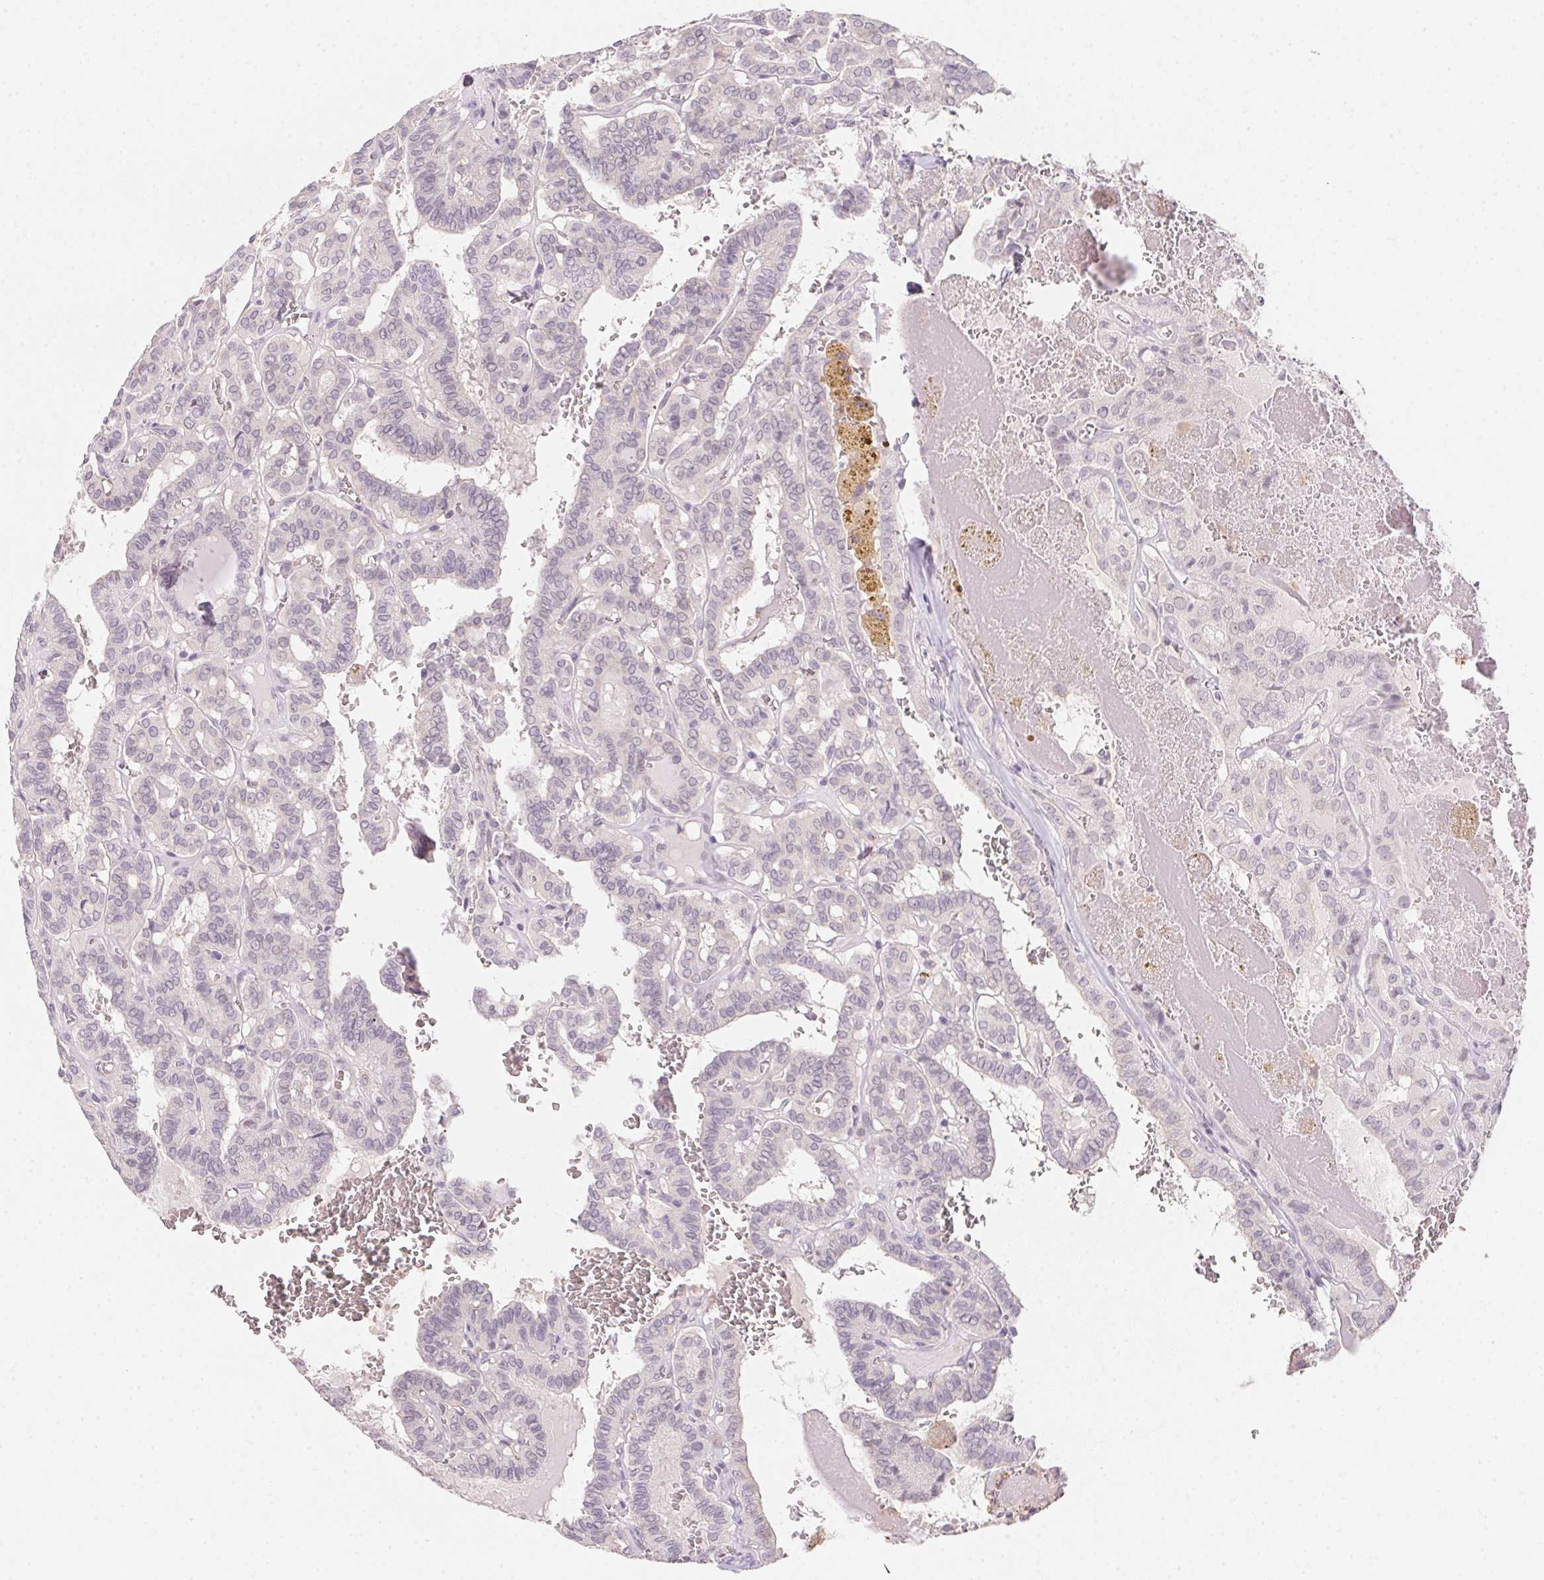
{"staining": {"intensity": "negative", "quantity": "none", "location": "none"}, "tissue": "thyroid cancer", "cell_type": "Tumor cells", "image_type": "cancer", "snomed": [{"axis": "morphology", "description": "Papillary adenocarcinoma, NOS"}, {"axis": "topography", "description": "Thyroid gland"}], "caption": "Histopathology image shows no protein staining in tumor cells of papillary adenocarcinoma (thyroid) tissue.", "gene": "SLC6A18", "patient": {"sex": "female", "age": 21}}